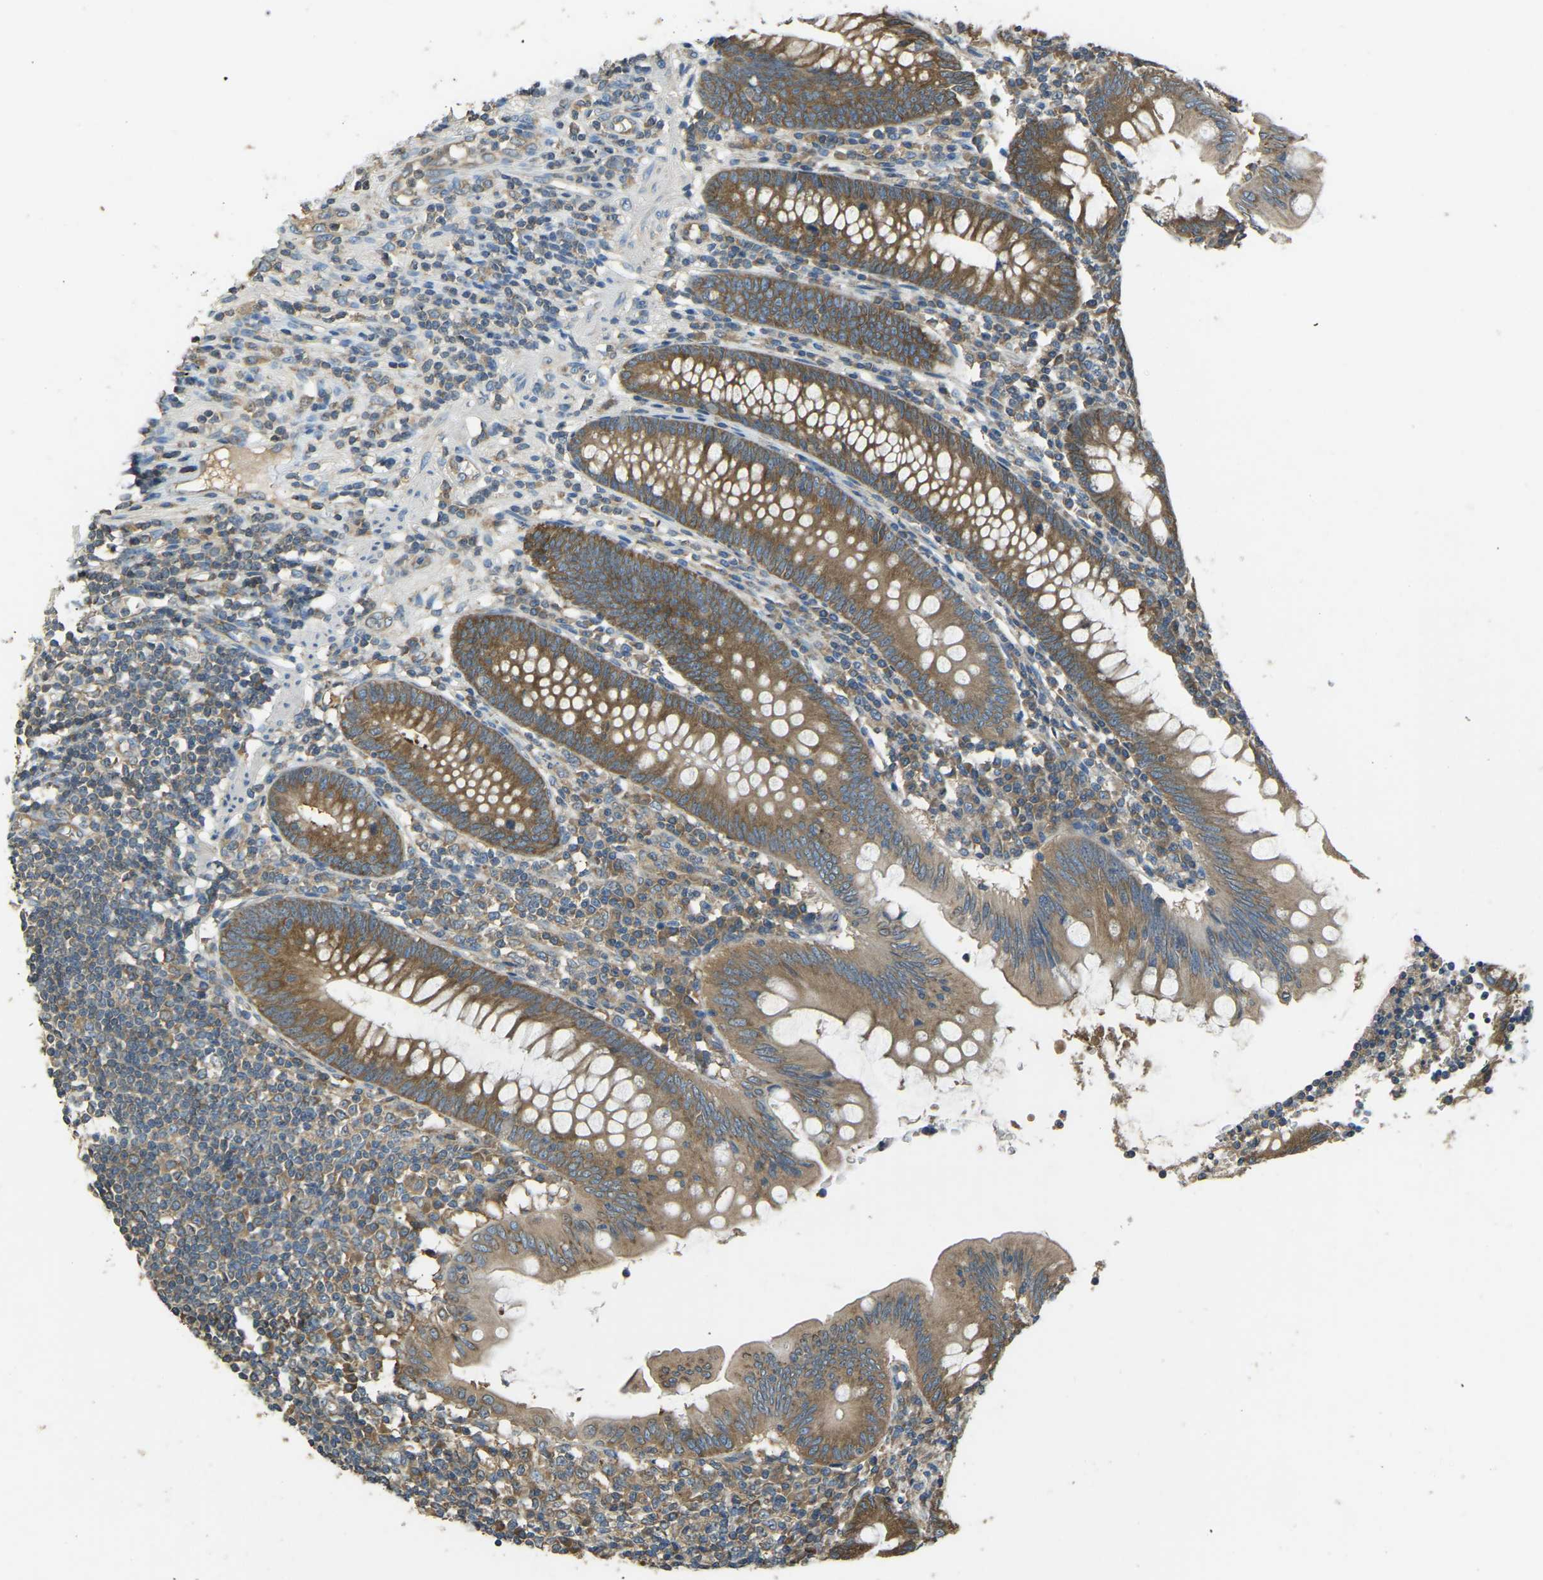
{"staining": {"intensity": "moderate", "quantity": ">75%", "location": "cytoplasmic/membranous"}, "tissue": "appendix", "cell_type": "Glandular cells", "image_type": "normal", "snomed": [{"axis": "morphology", "description": "Normal tissue, NOS"}, {"axis": "morphology", "description": "Inflammation, NOS"}, {"axis": "topography", "description": "Appendix"}], "caption": "Immunohistochemistry image of unremarkable appendix stained for a protein (brown), which shows medium levels of moderate cytoplasmic/membranous positivity in approximately >75% of glandular cells.", "gene": "AIMP1", "patient": {"sex": "male", "age": 46}}